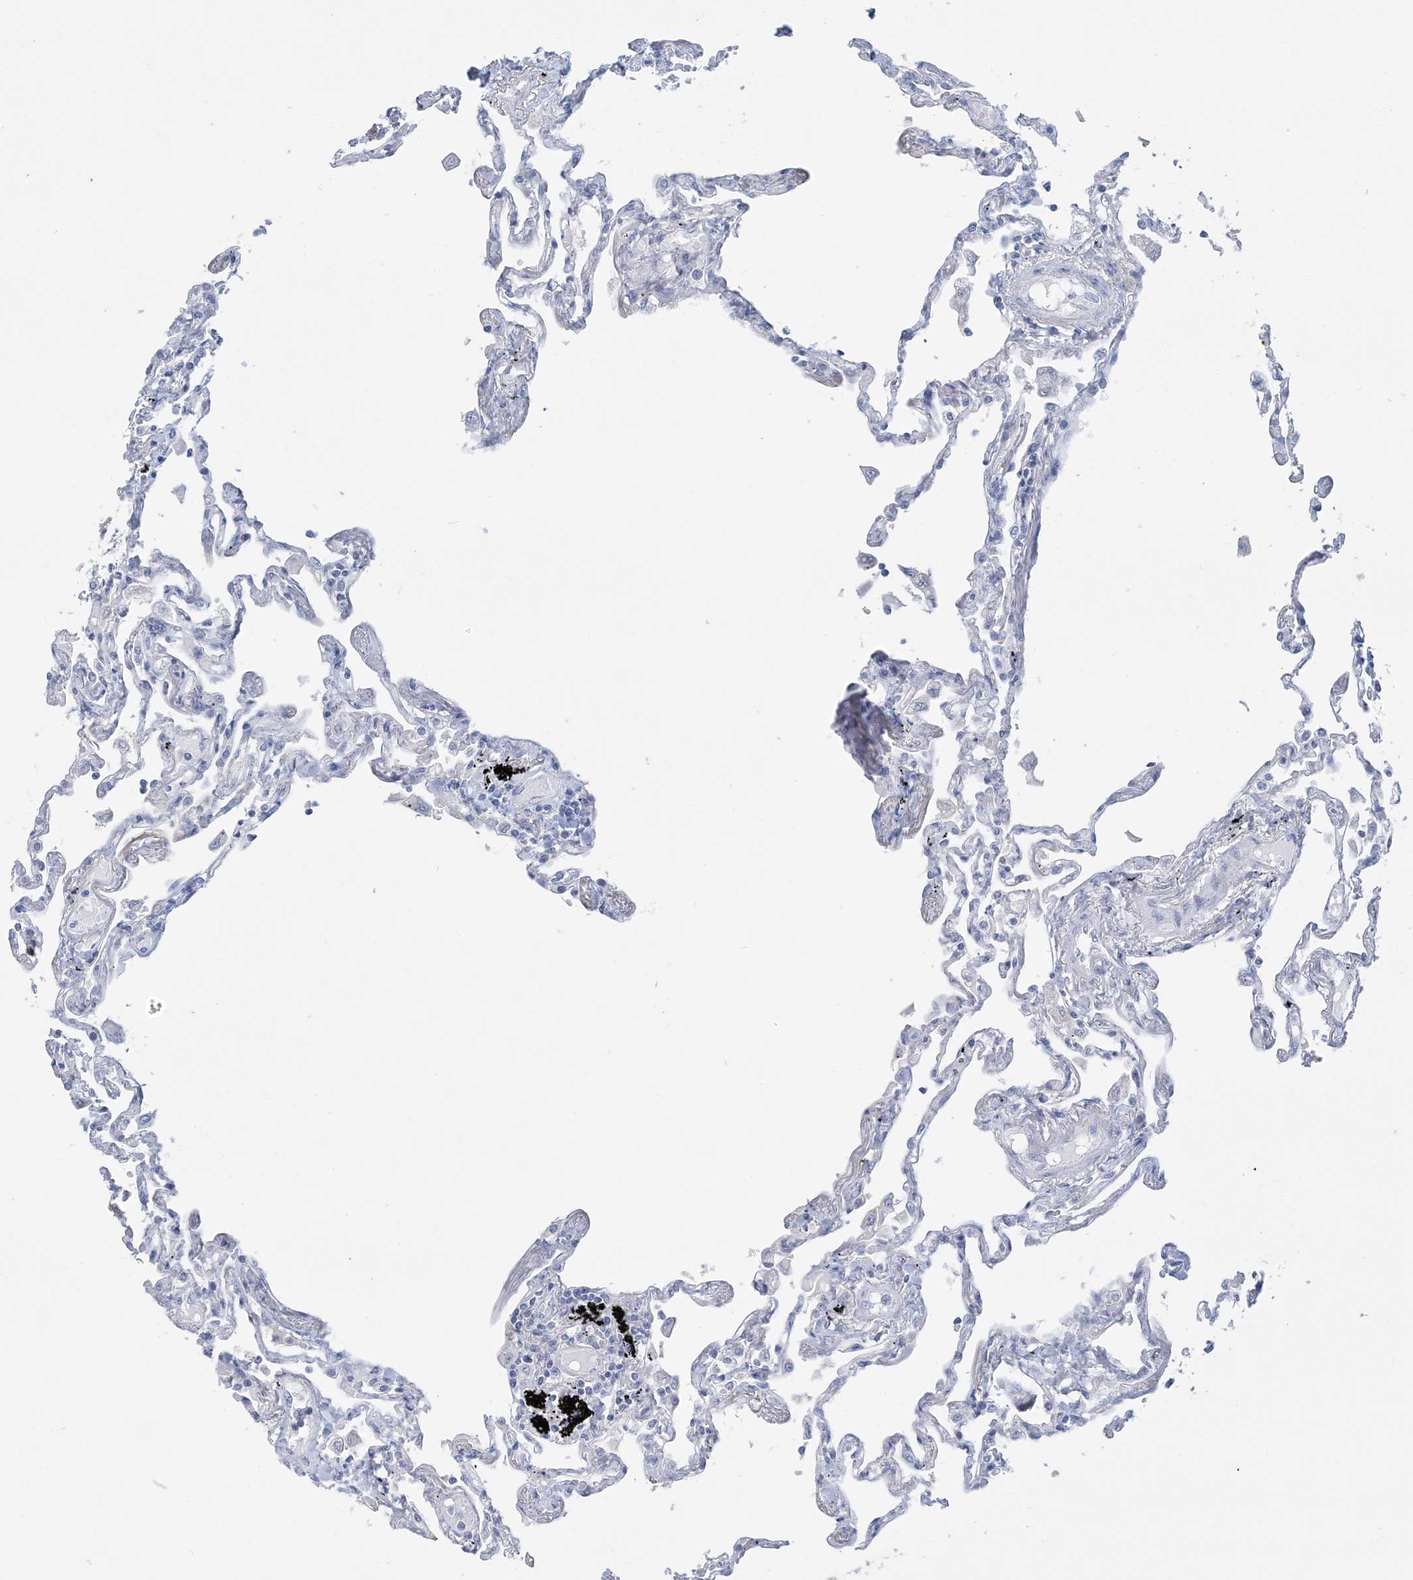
{"staining": {"intensity": "negative", "quantity": "none", "location": "none"}, "tissue": "lung", "cell_type": "Alveolar cells", "image_type": "normal", "snomed": [{"axis": "morphology", "description": "Normal tissue, NOS"}, {"axis": "topography", "description": "Lung"}], "caption": "An image of lung stained for a protein shows no brown staining in alveolar cells. (DAB (3,3'-diaminobenzidine) IHC, high magnification).", "gene": "ENSG00000288637", "patient": {"sex": "female", "age": 67}}